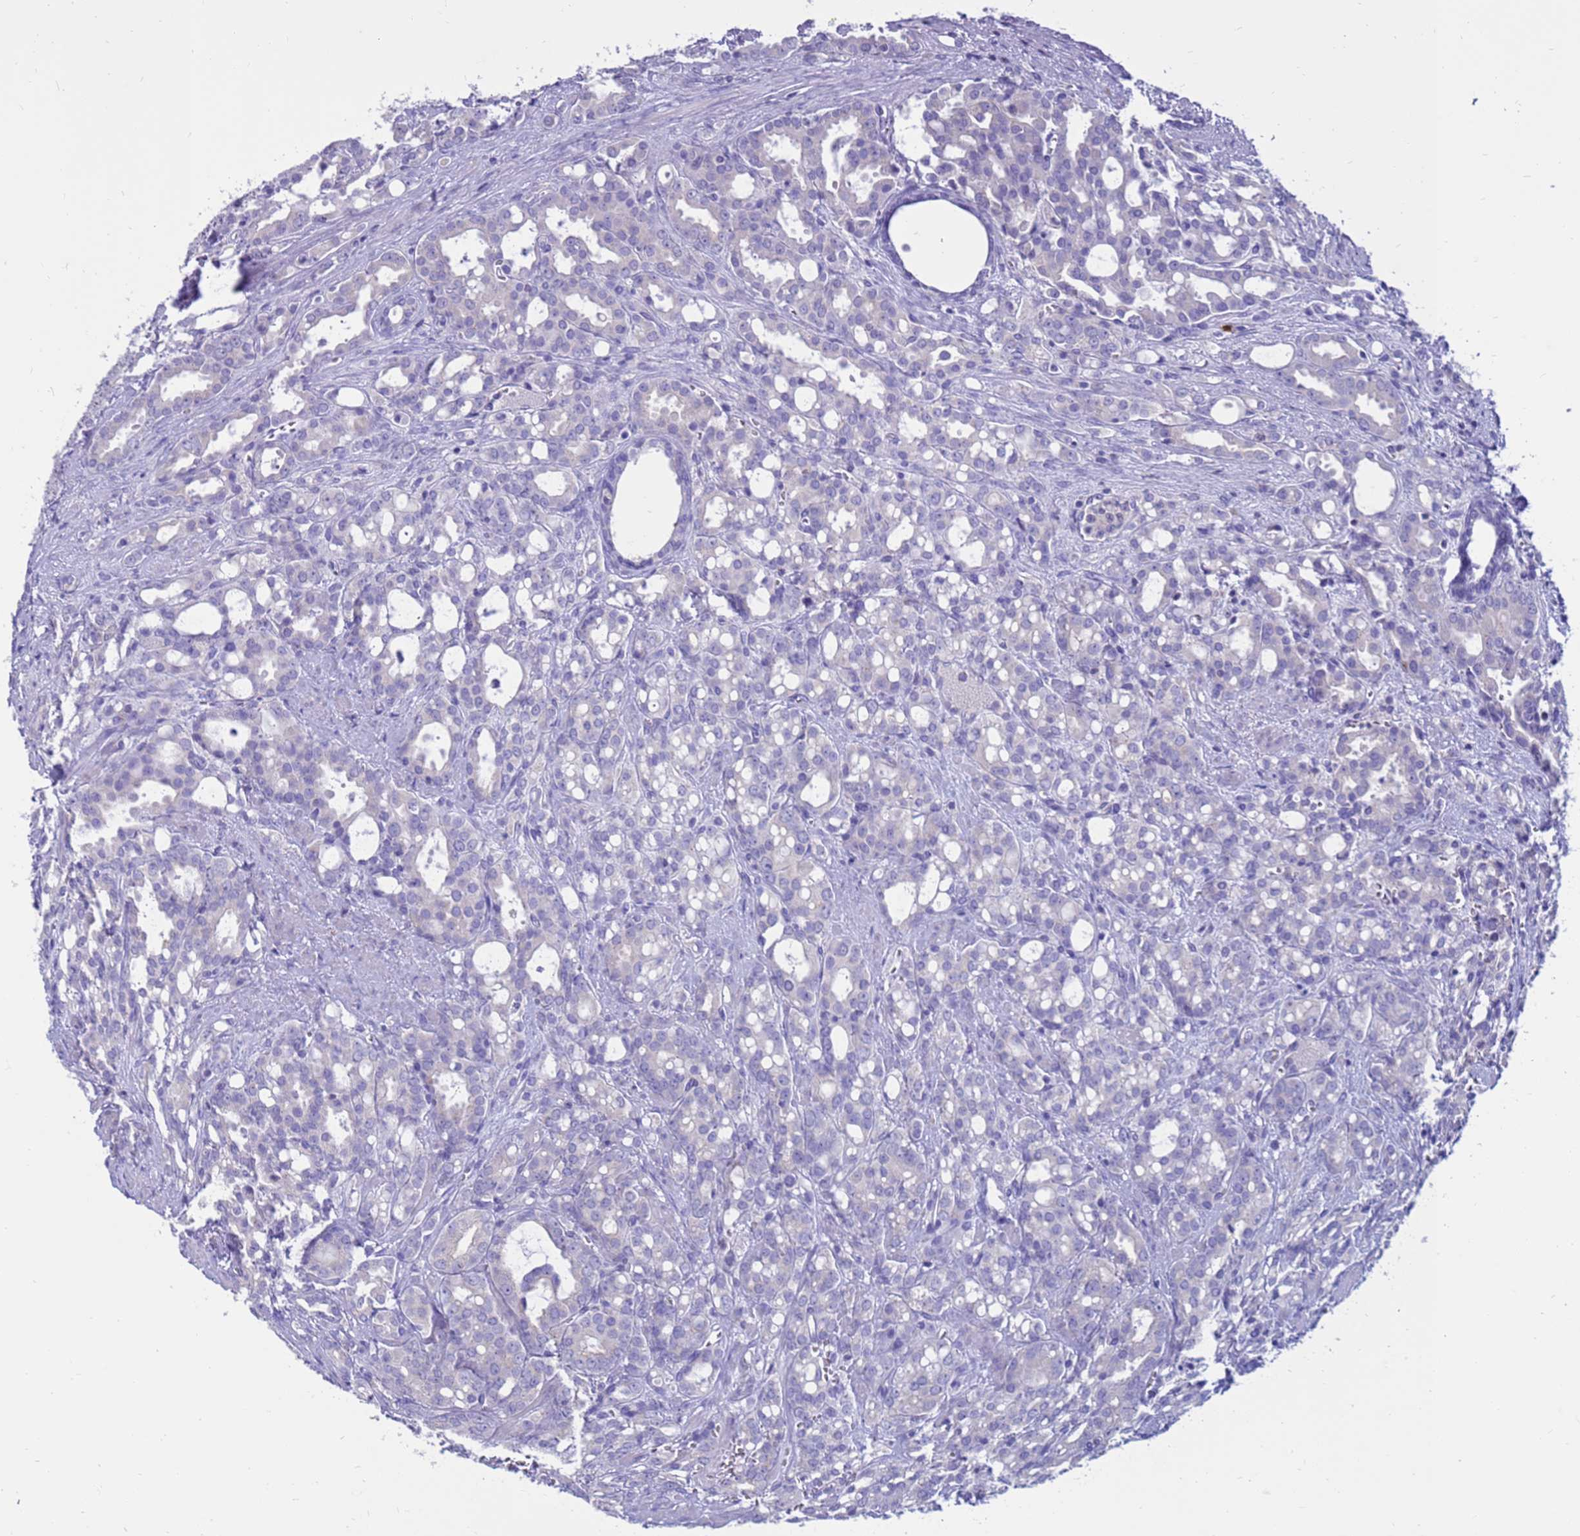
{"staining": {"intensity": "negative", "quantity": "none", "location": "none"}, "tissue": "prostate cancer", "cell_type": "Tumor cells", "image_type": "cancer", "snomed": [{"axis": "morphology", "description": "Adenocarcinoma, High grade"}, {"axis": "topography", "description": "Prostate"}], "caption": "This image is of prostate cancer stained with immunohistochemistry to label a protein in brown with the nuclei are counter-stained blue. There is no staining in tumor cells.", "gene": "PDE10A", "patient": {"sex": "male", "age": 72}}